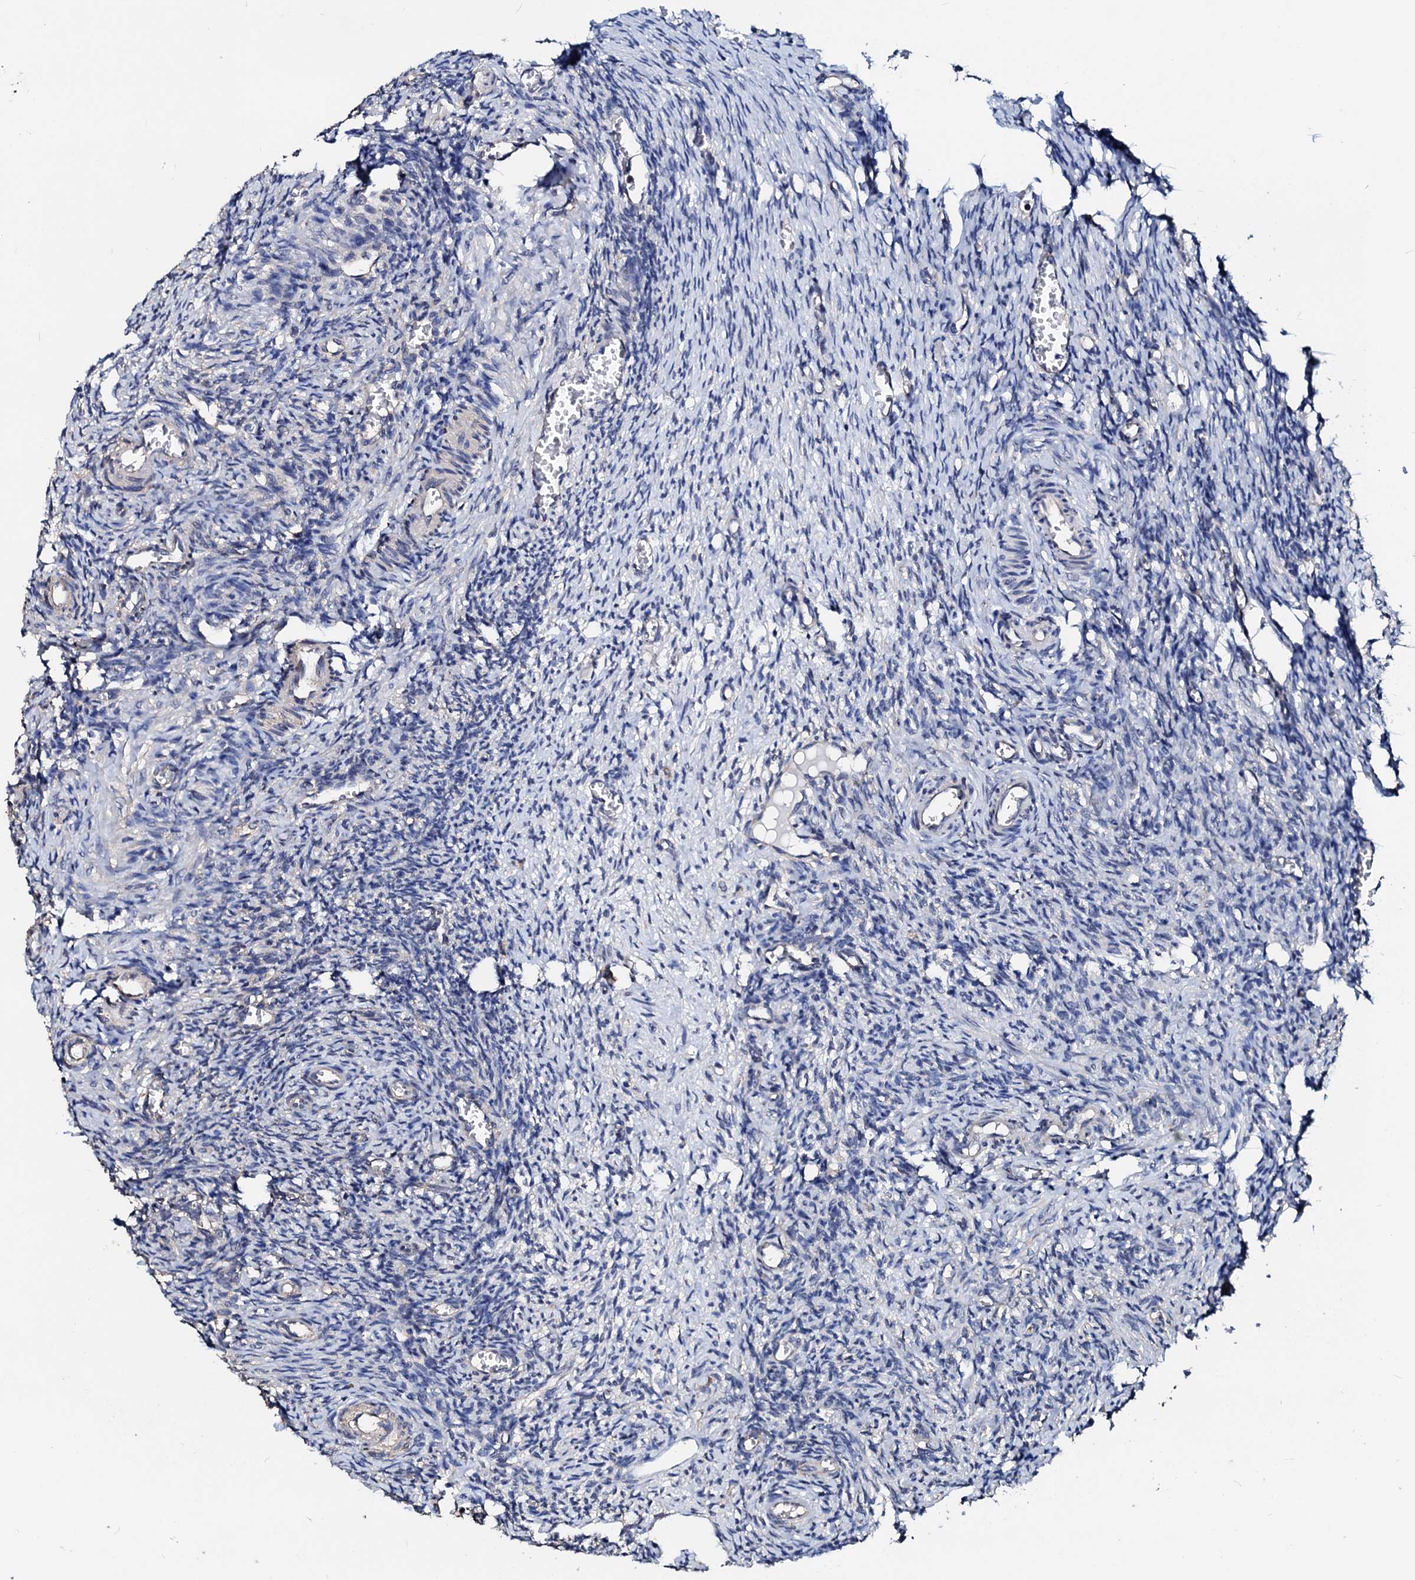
{"staining": {"intensity": "negative", "quantity": "none", "location": "none"}, "tissue": "ovary", "cell_type": "Follicle cells", "image_type": "normal", "snomed": [{"axis": "morphology", "description": "Normal tissue, NOS"}, {"axis": "topography", "description": "Ovary"}], "caption": "Immunohistochemistry image of unremarkable ovary stained for a protein (brown), which exhibits no staining in follicle cells. Nuclei are stained in blue.", "gene": "CSN2", "patient": {"sex": "female", "age": 27}}